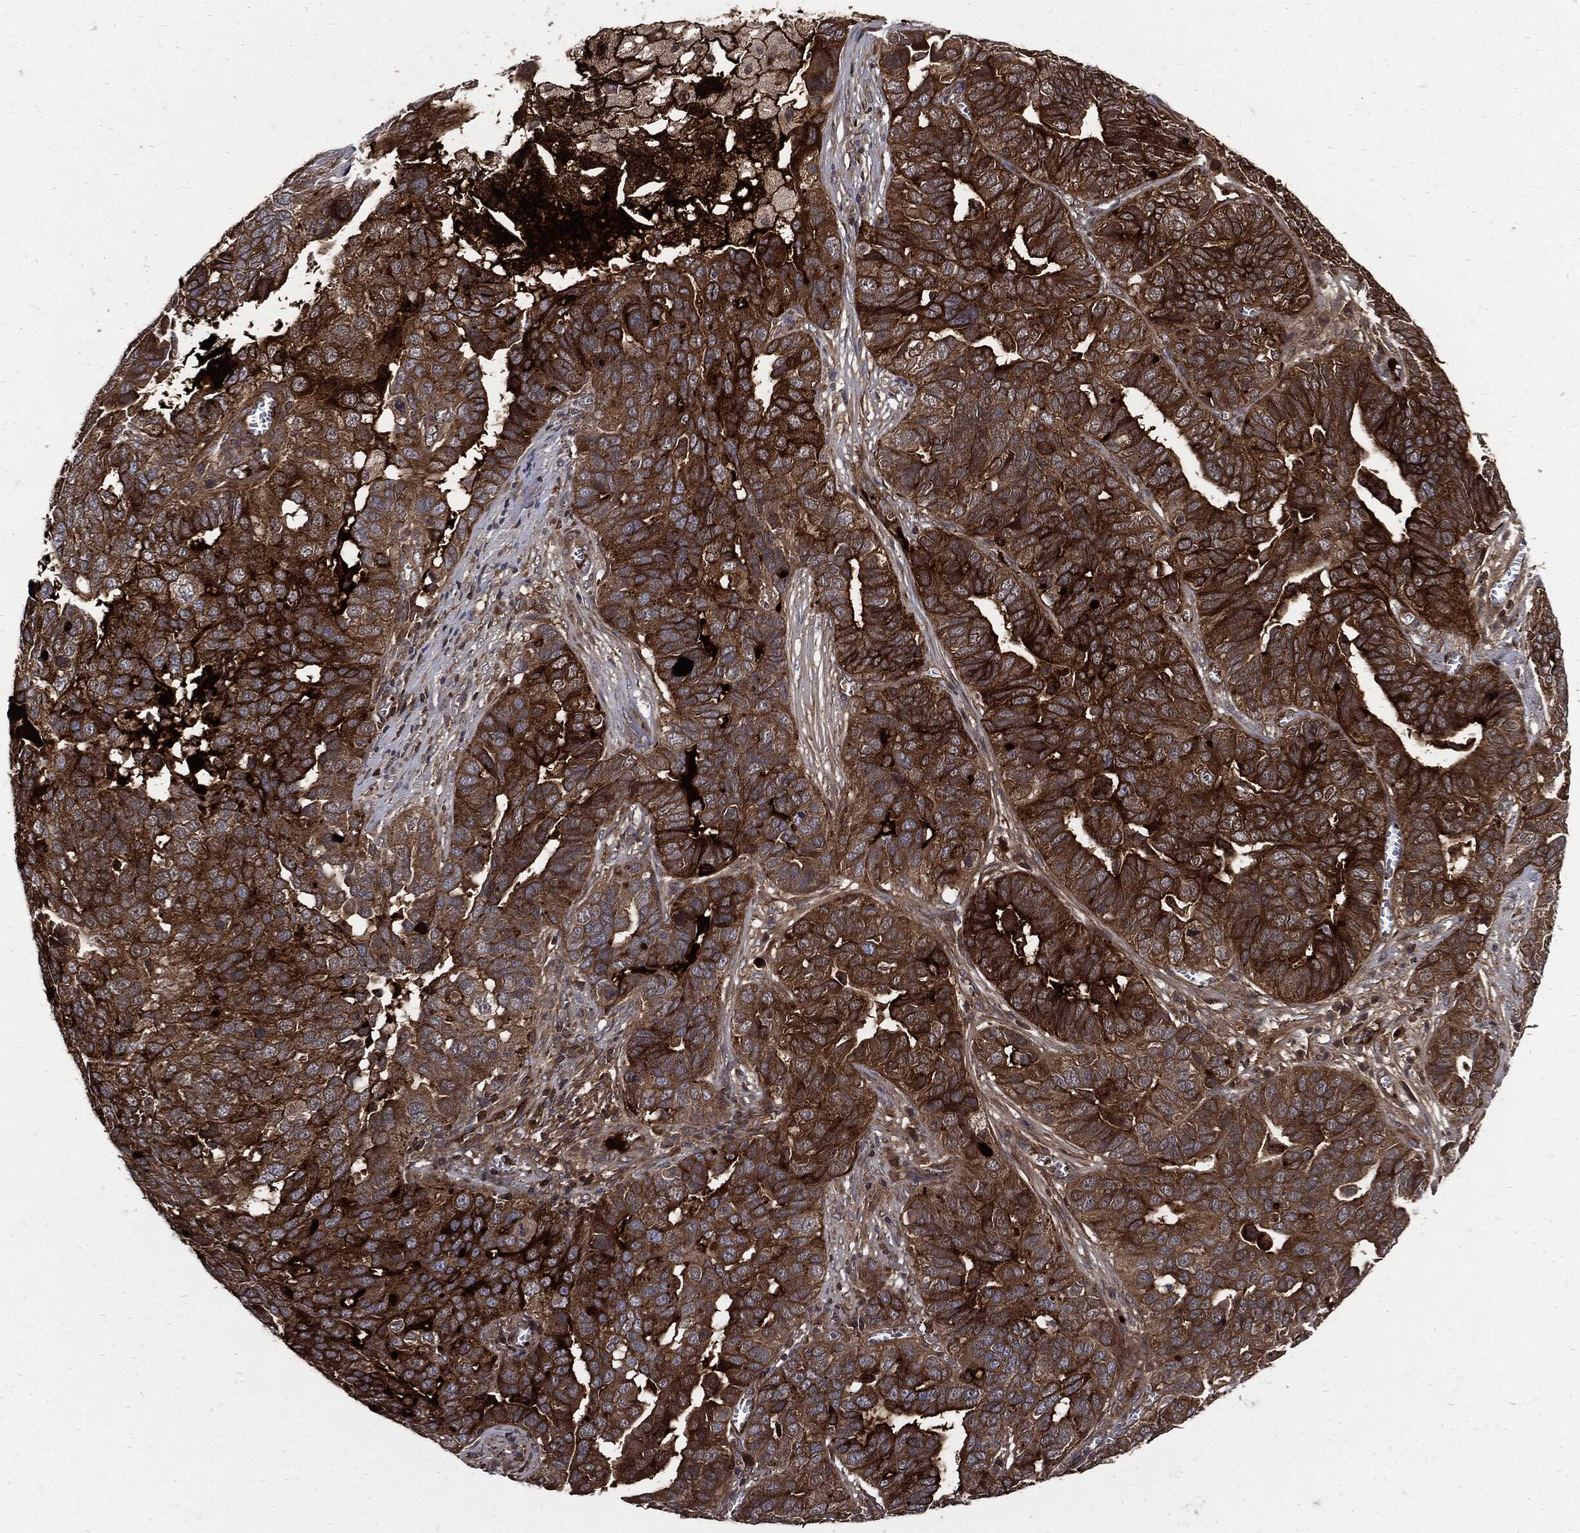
{"staining": {"intensity": "strong", "quantity": "25%-75%", "location": "cytoplasmic/membranous"}, "tissue": "ovarian cancer", "cell_type": "Tumor cells", "image_type": "cancer", "snomed": [{"axis": "morphology", "description": "Carcinoma, endometroid"}, {"axis": "topography", "description": "Soft tissue"}, {"axis": "topography", "description": "Ovary"}], "caption": "Protein expression analysis of human ovarian cancer (endometroid carcinoma) reveals strong cytoplasmic/membranous positivity in approximately 25%-75% of tumor cells.", "gene": "CLU", "patient": {"sex": "female", "age": 52}}